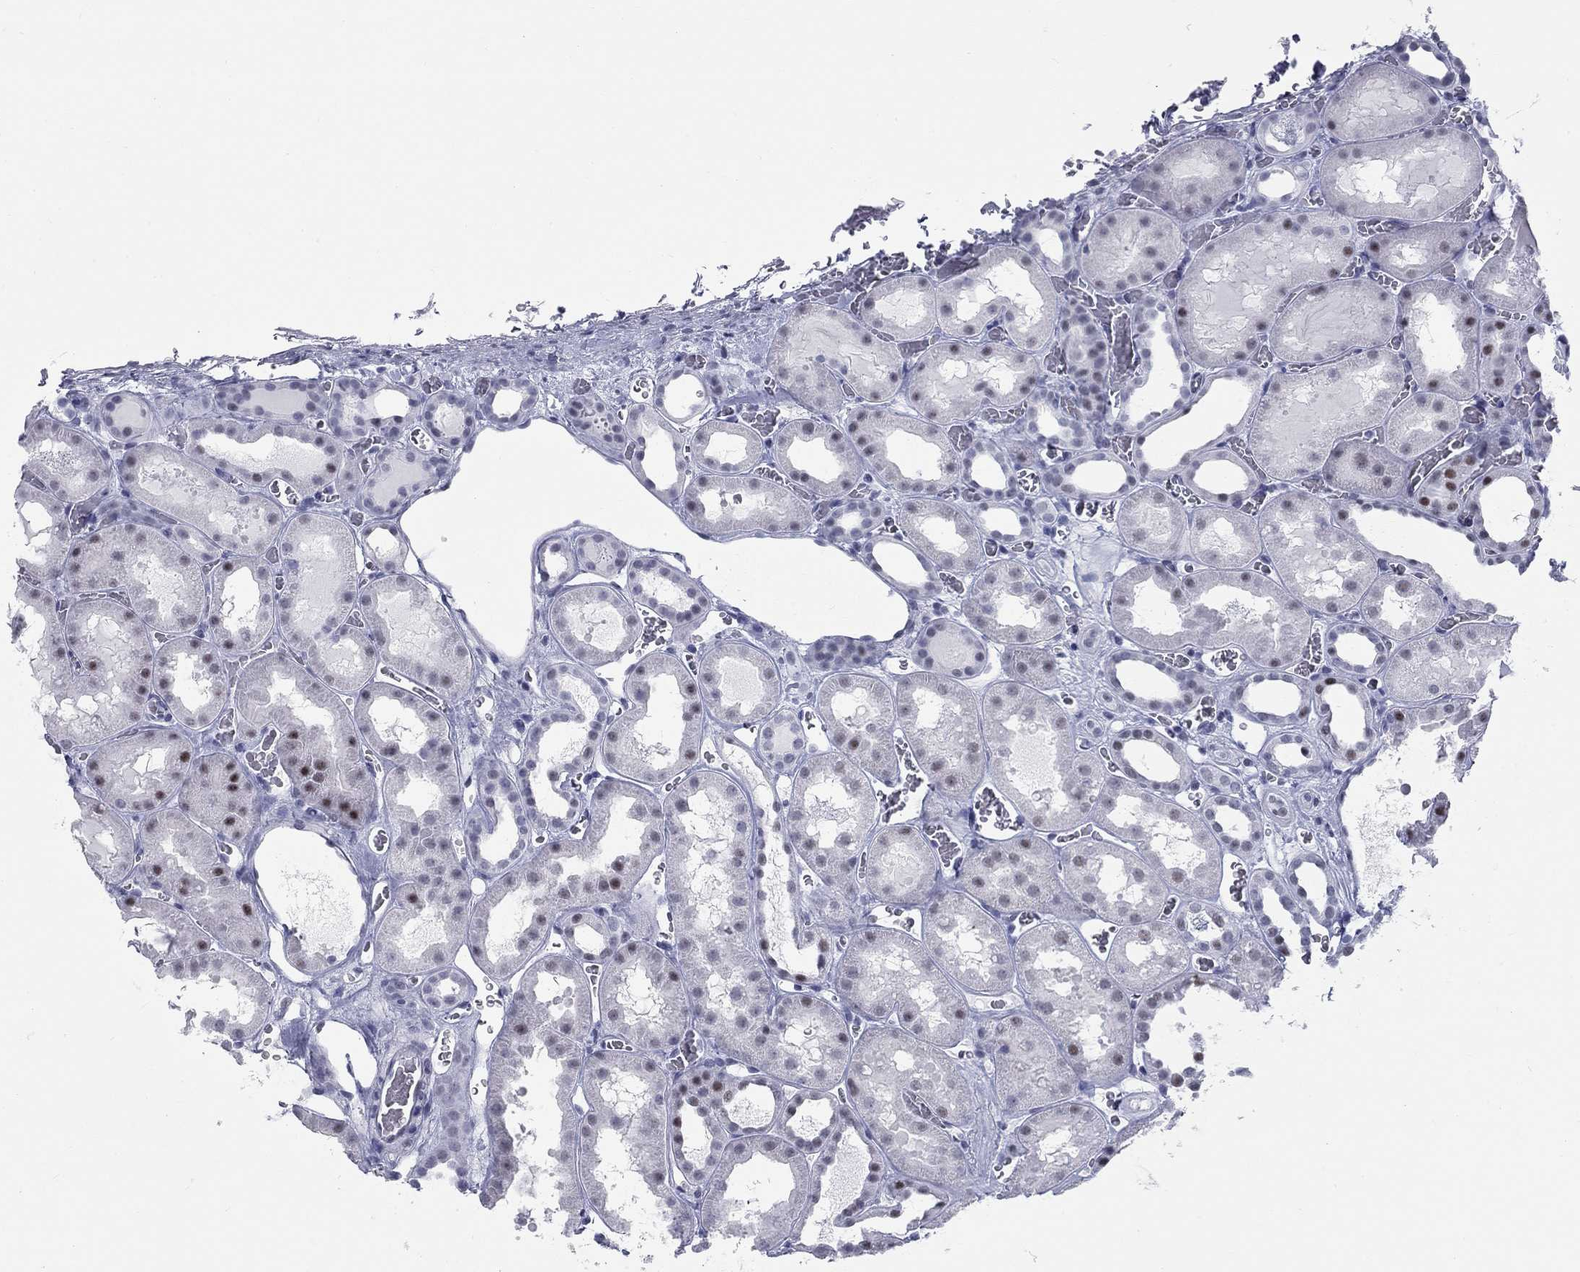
{"staining": {"intensity": "negative", "quantity": "none", "location": "none"}, "tissue": "kidney", "cell_type": "Cells in glomeruli", "image_type": "normal", "snomed": [{"axis": "morphology", "description": "Normal tissue, NOS"}, {"axis": "topography", "description": "Kidney"}], "caption": "Immunohistochemistry (IHC) image of unremarkable human kidney stained for a protein (brown), which shows no positivity in cells in glomeruli.", "gene": "ASF1B", "patient": {"sex": "female", "age": 41}}